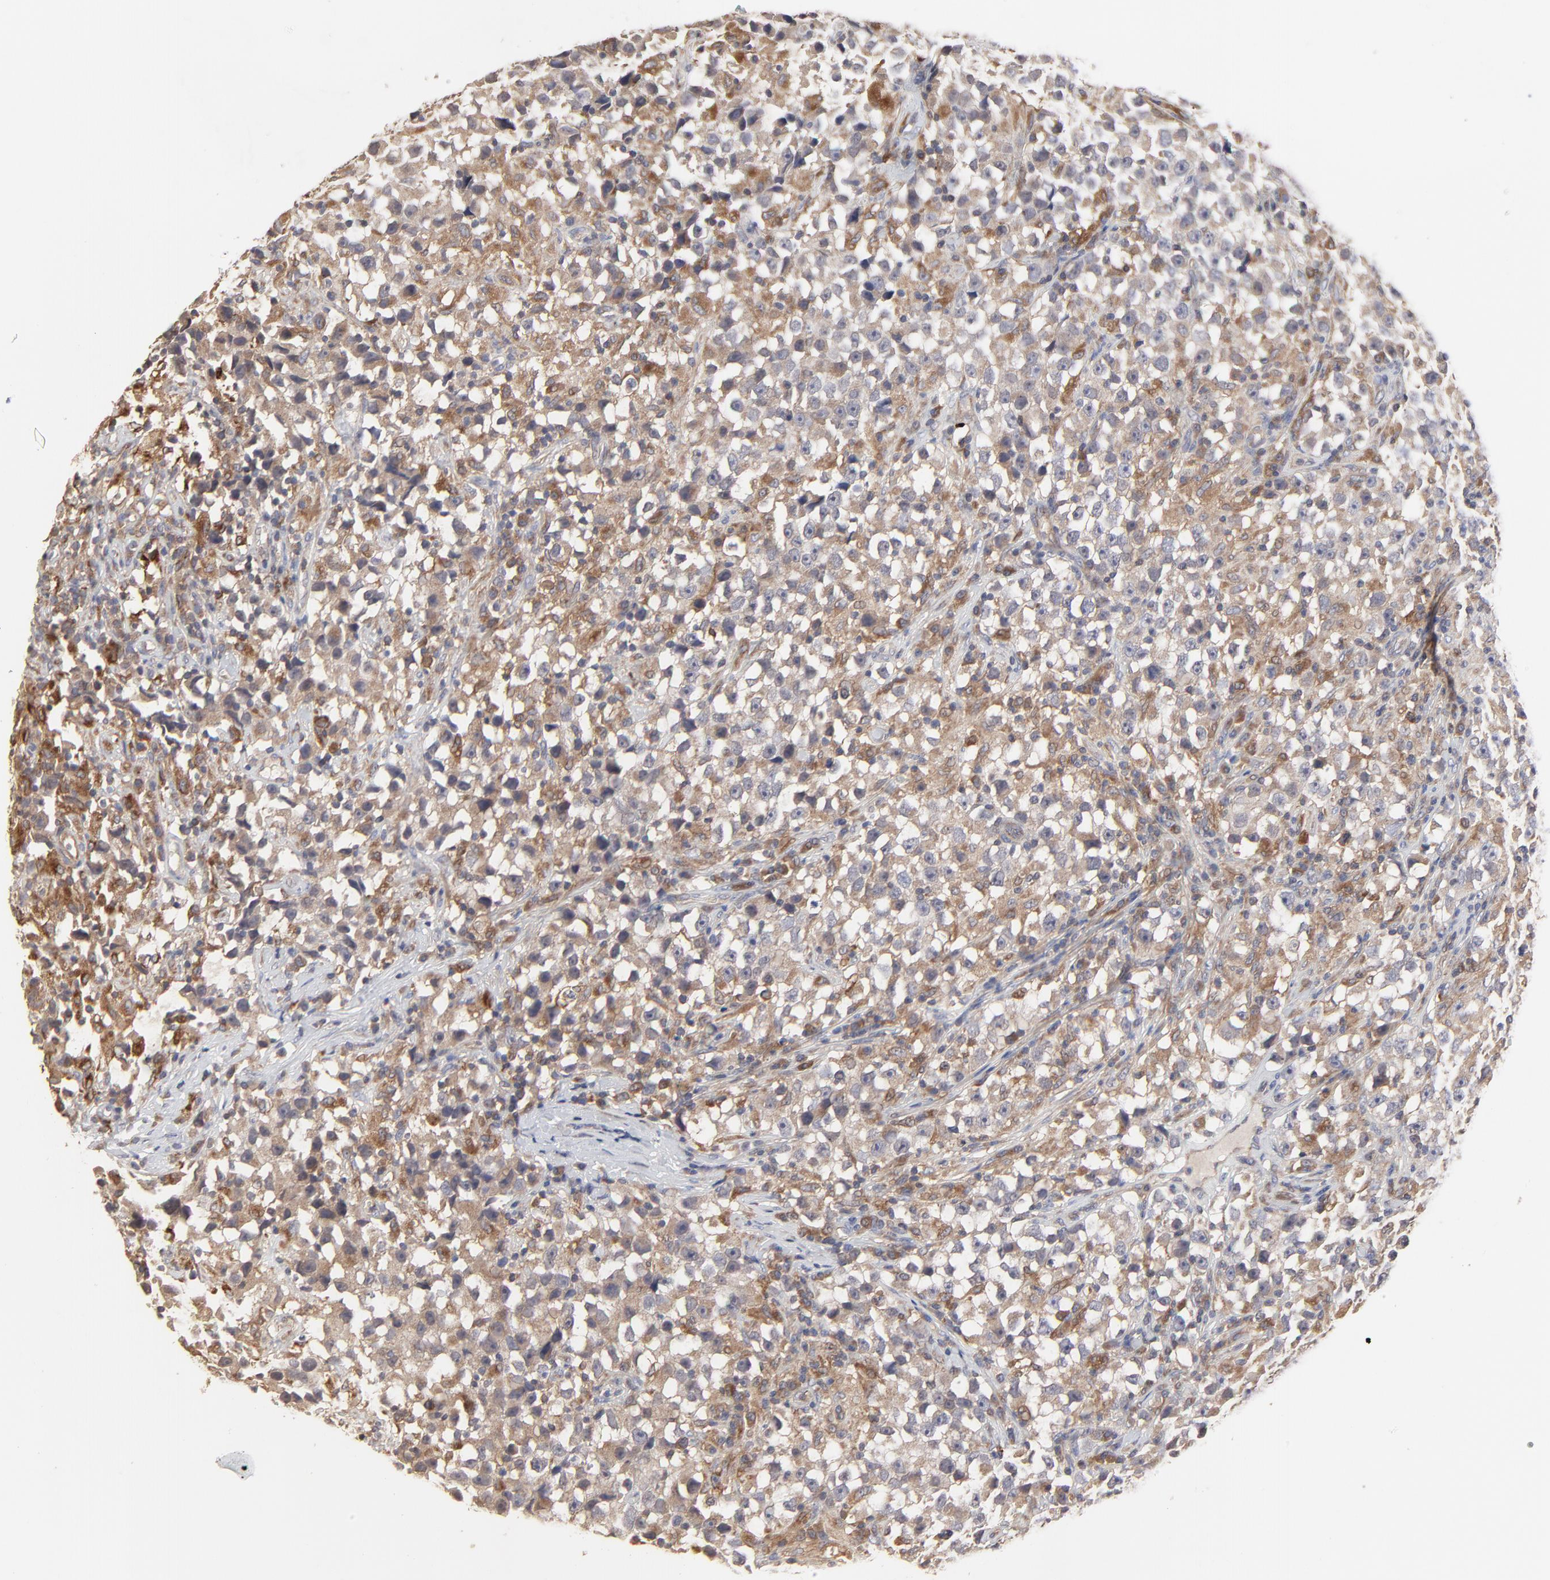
{"staining": {"intensity": "moderate", "quantity": ">75%", "location": "cytoplasmic/membranous"}, "tissue": "testis cancer", "cell_type": "Tumor cells", "image_type": "cancer", "snomed": [{"axis": "morphology", "description": "Seminoma, NOS"}, {"axis": "topography", "description": "Testis"}], "caption": "High-magnification brightfield microscopy of testis seminoma stained with DAB (brown) and counterstained with hematoxylin (blue). tumor cells exhibit moderate cytoplasmic/membranous positivity is identified in approximately>75% of cells. Nuclei are stained in blue.", "gene": "RAB9A", "patient": {"sex": "male", "age": 33}}